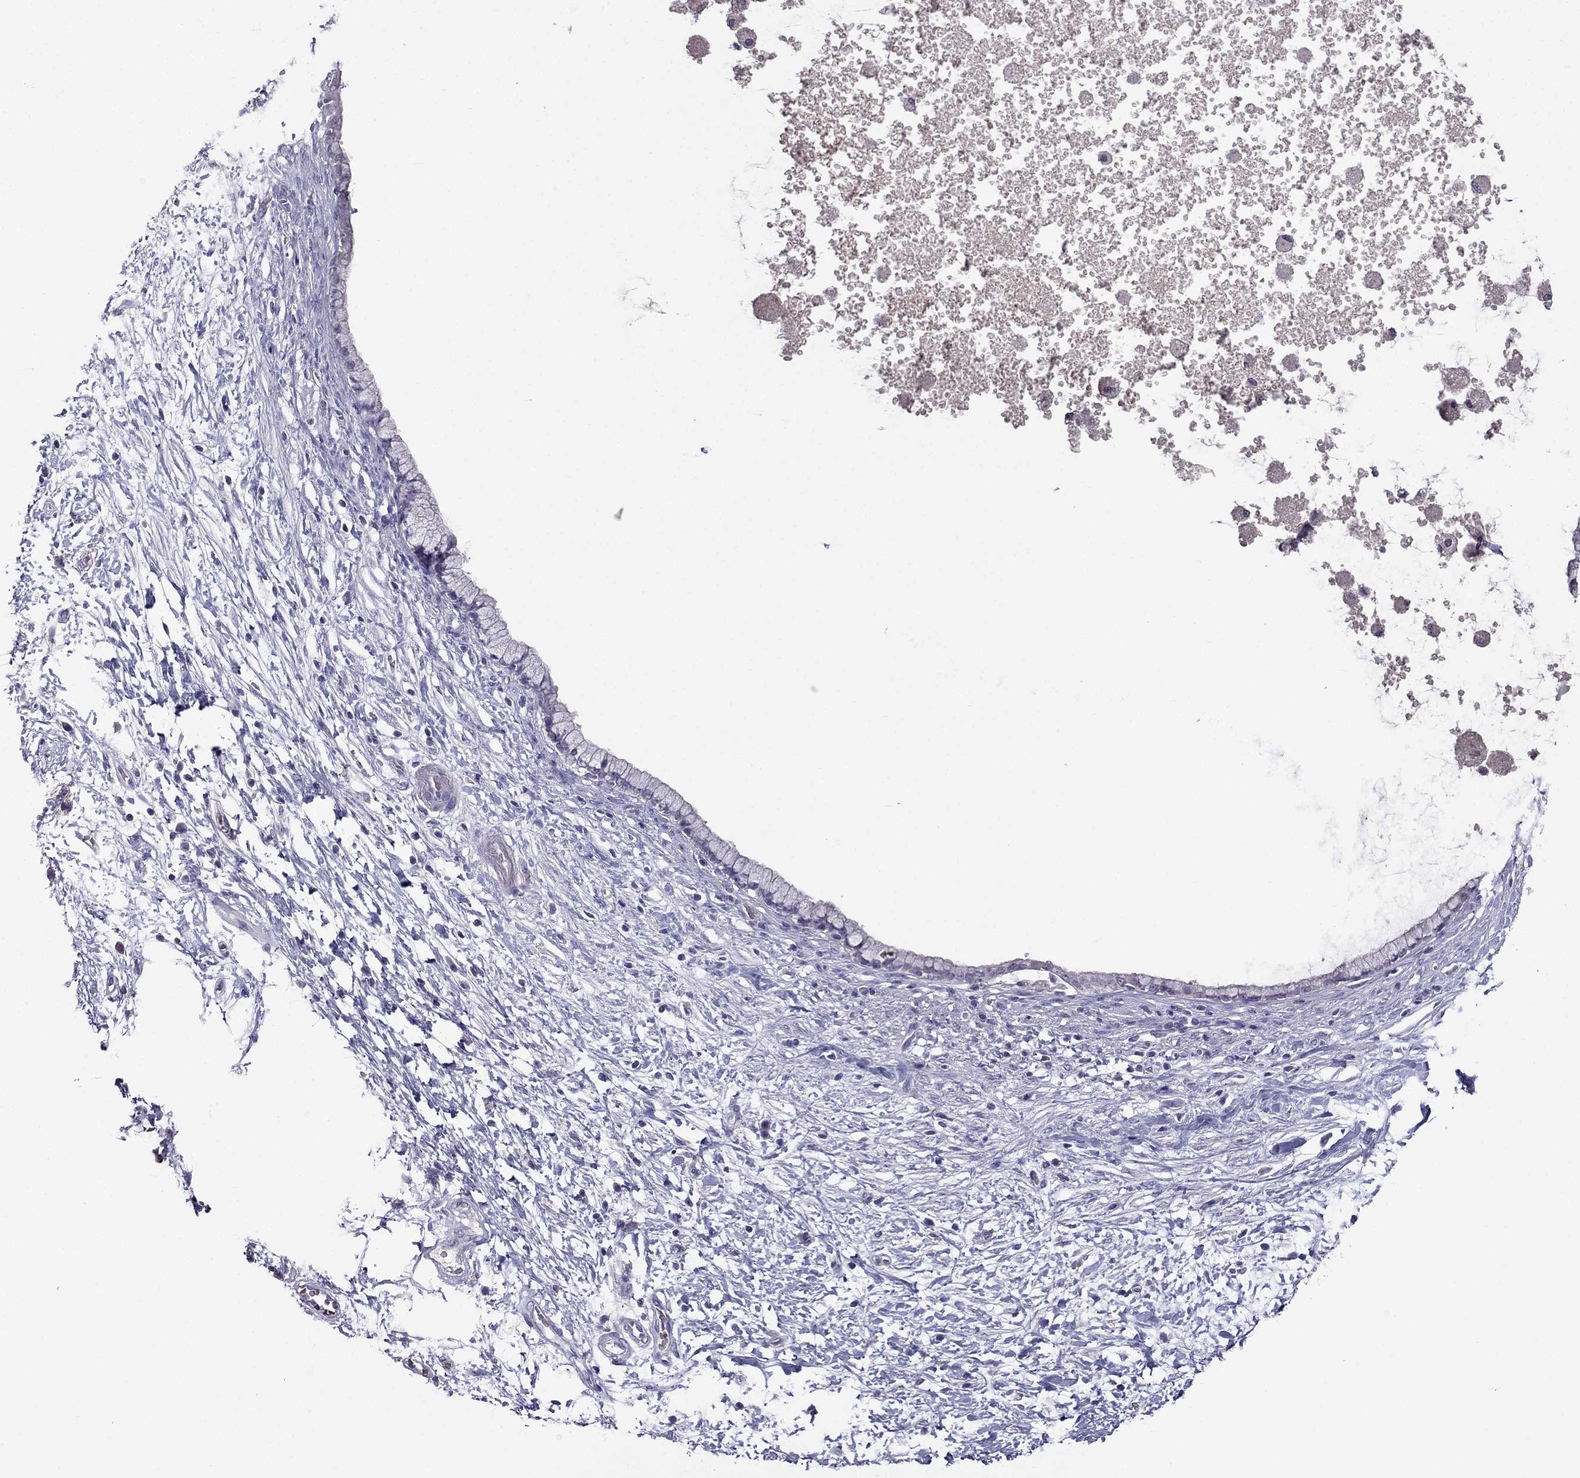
{"staining": {"intensity": "negative", "quantity": "none", "location": "none"}, "tissue": "pancreatic cancer", "cell_type": "Tumor cells", "image_type": "cancer", "snomed": [{"axis": "morphology", "description": "Adenocarcinoma, NOS"}, {"axis": "topography", "description": "Pancreas"}], "caption": "Micrograph shows no protein positivity in tumor cells of pancreatic cancer tissue.", "gene": "AQP9", "patient": {"sex": "female", "age": 72}}